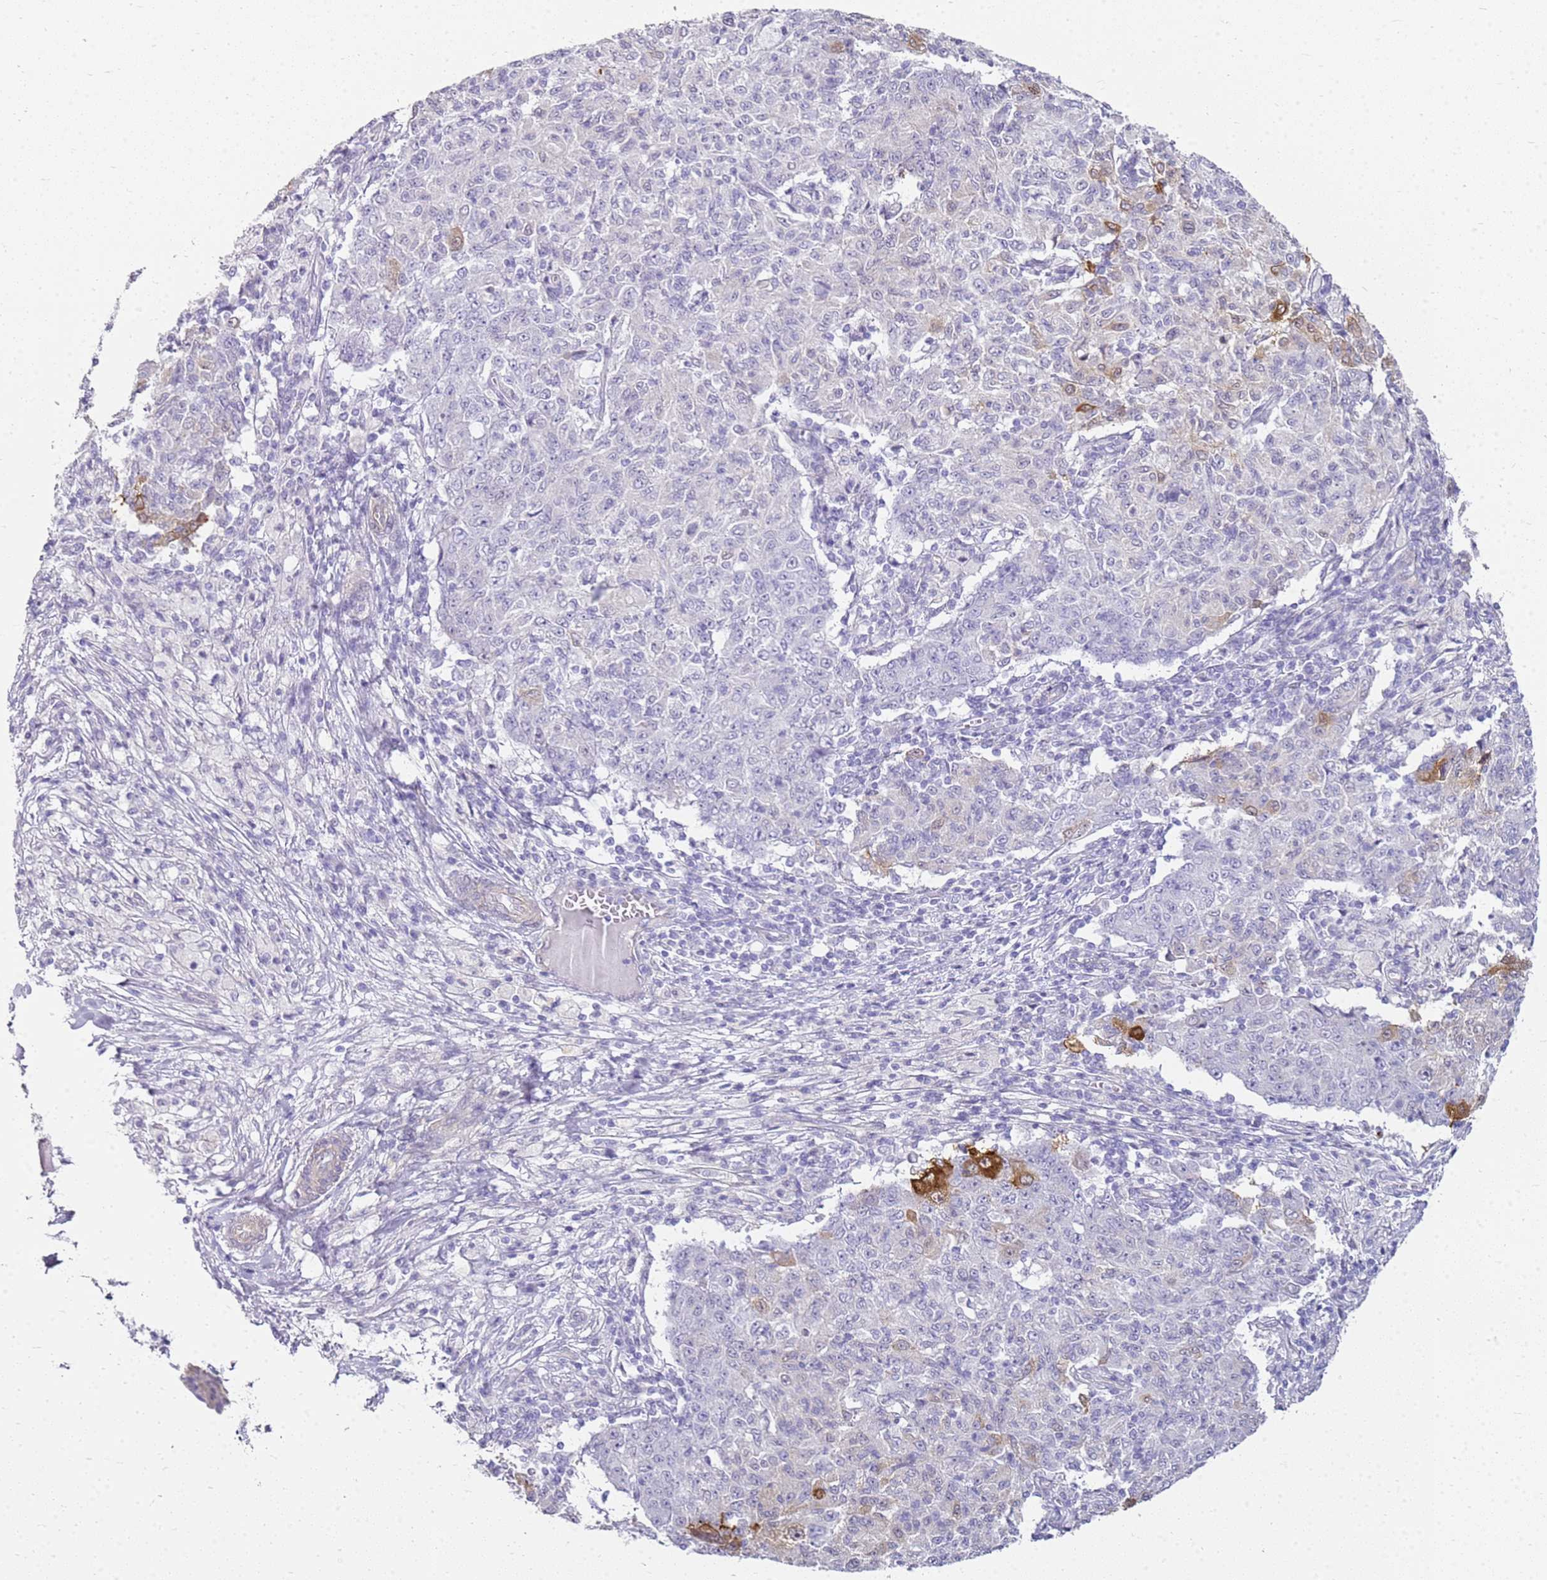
{"staining": {"intensity": "strong", "quantity": "<25%", "location": "cytoplasmic/membranous"}, "tissue": "ovarian cancer", "cell_type": "Tumor cells", "image_type": "cancer", "snomed": [{"axis": "morphology", "description": "Carcinoma, endometroid"}, {"axis": "topography", "description": "Ovary"}], "caption": "Immunohistochemistry (IHC) of human ovarian cancer (endometroid carcinoma) displays medium levels of strong cytoplasmic/membranous positivity in approximately <25% of tumor cells.", "gene": "HSPB1", "patient": {"sex": "female", "age": 42}}